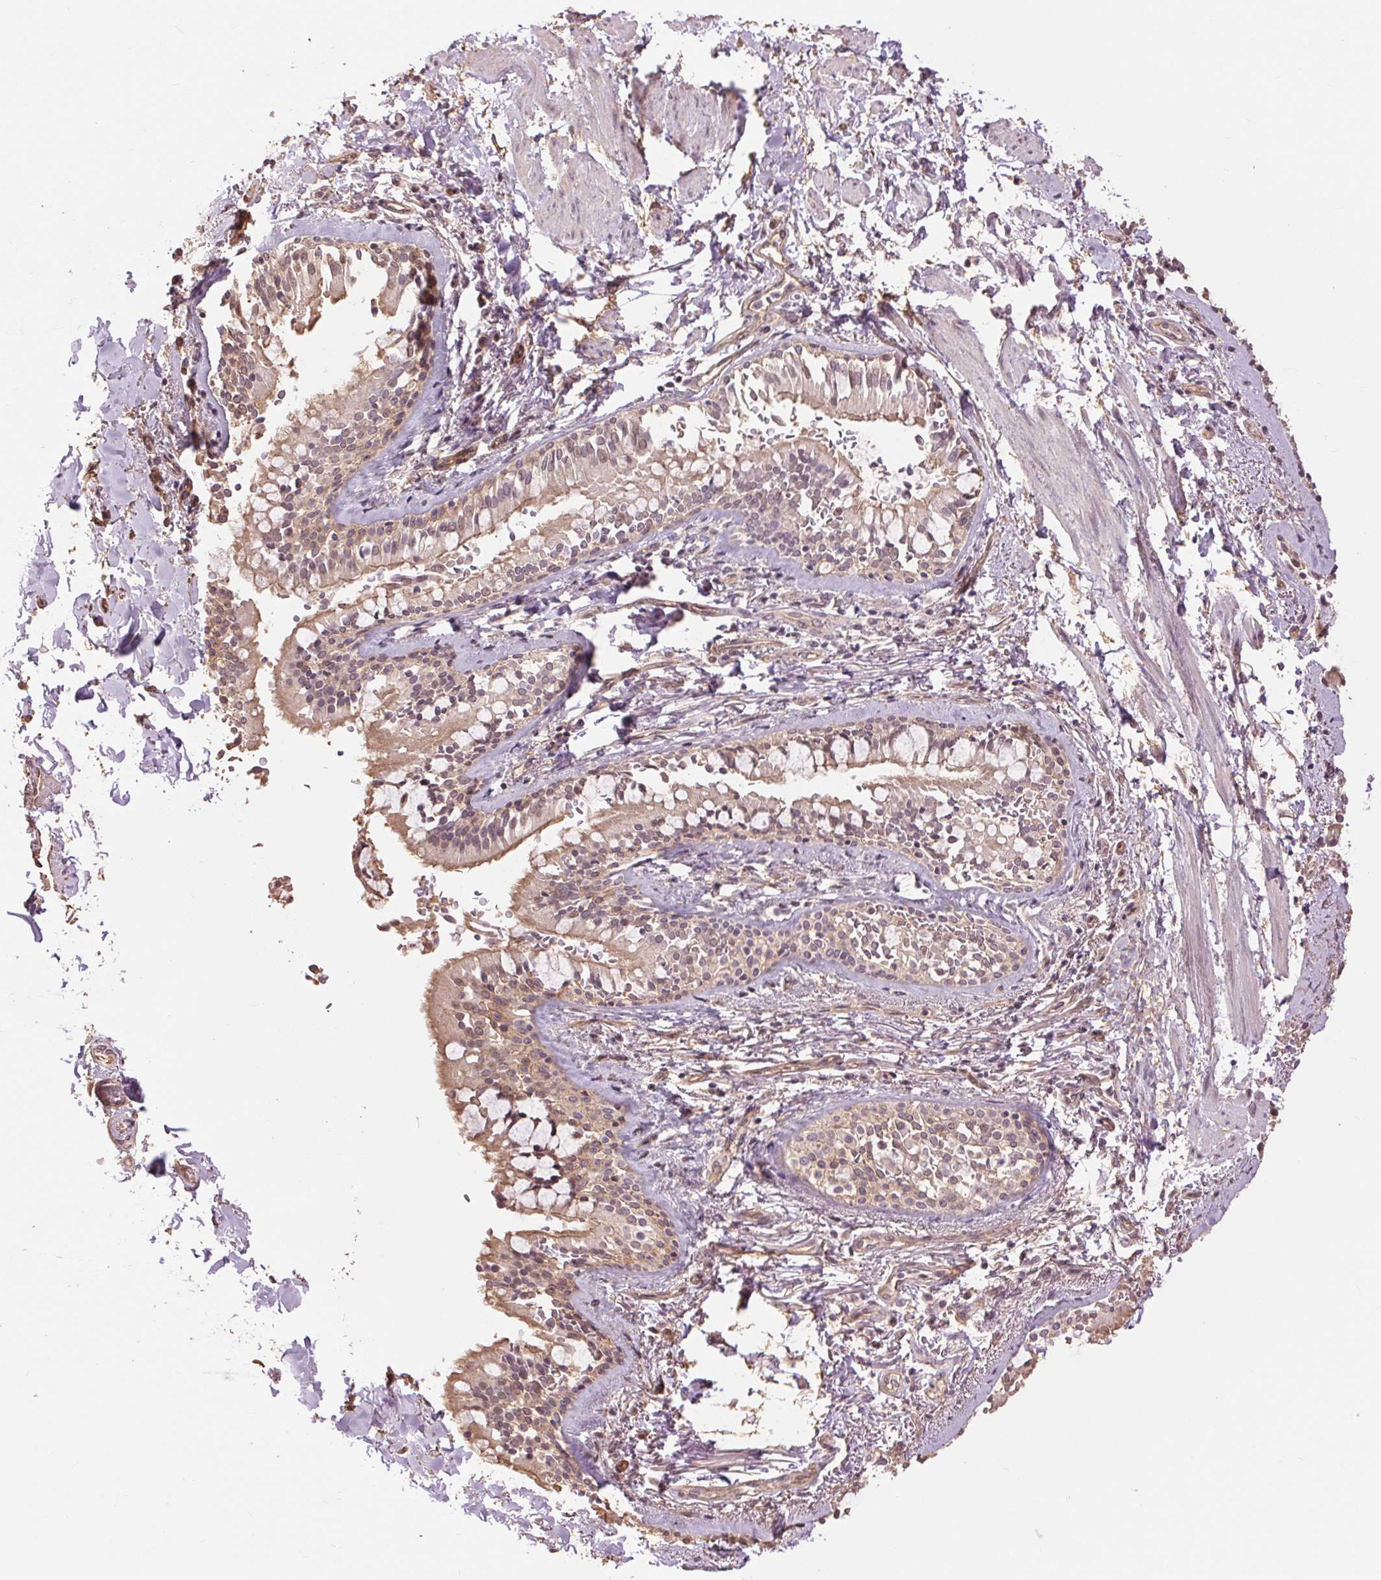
{"staining": {"intensity": "weak", "quantity": ">75%", "location": "cytoplasmic/membranous"}, "tissue": "soft tissue", "cell_type": "Fibroblasts", "image_type": "normal", "snomed": [{"axis": "morphology", "description": "Normal tissue, NOS"}, {"axis": "topography", "description": "Cartilage tissue"}, {"axis": "topography", "description": "Bronchus"}, {"axis": "topography", "description": "Peripheral nerve tissue"}], "caption": "Immunohistochemical staining of unremarkable soft tissue reveals >75% levels of weak cytoplasmic/membranous protein staining in approximately >75% of fibroblasts.", "gene": "PALM", "patient": {"sex": "male", "age": 67}}